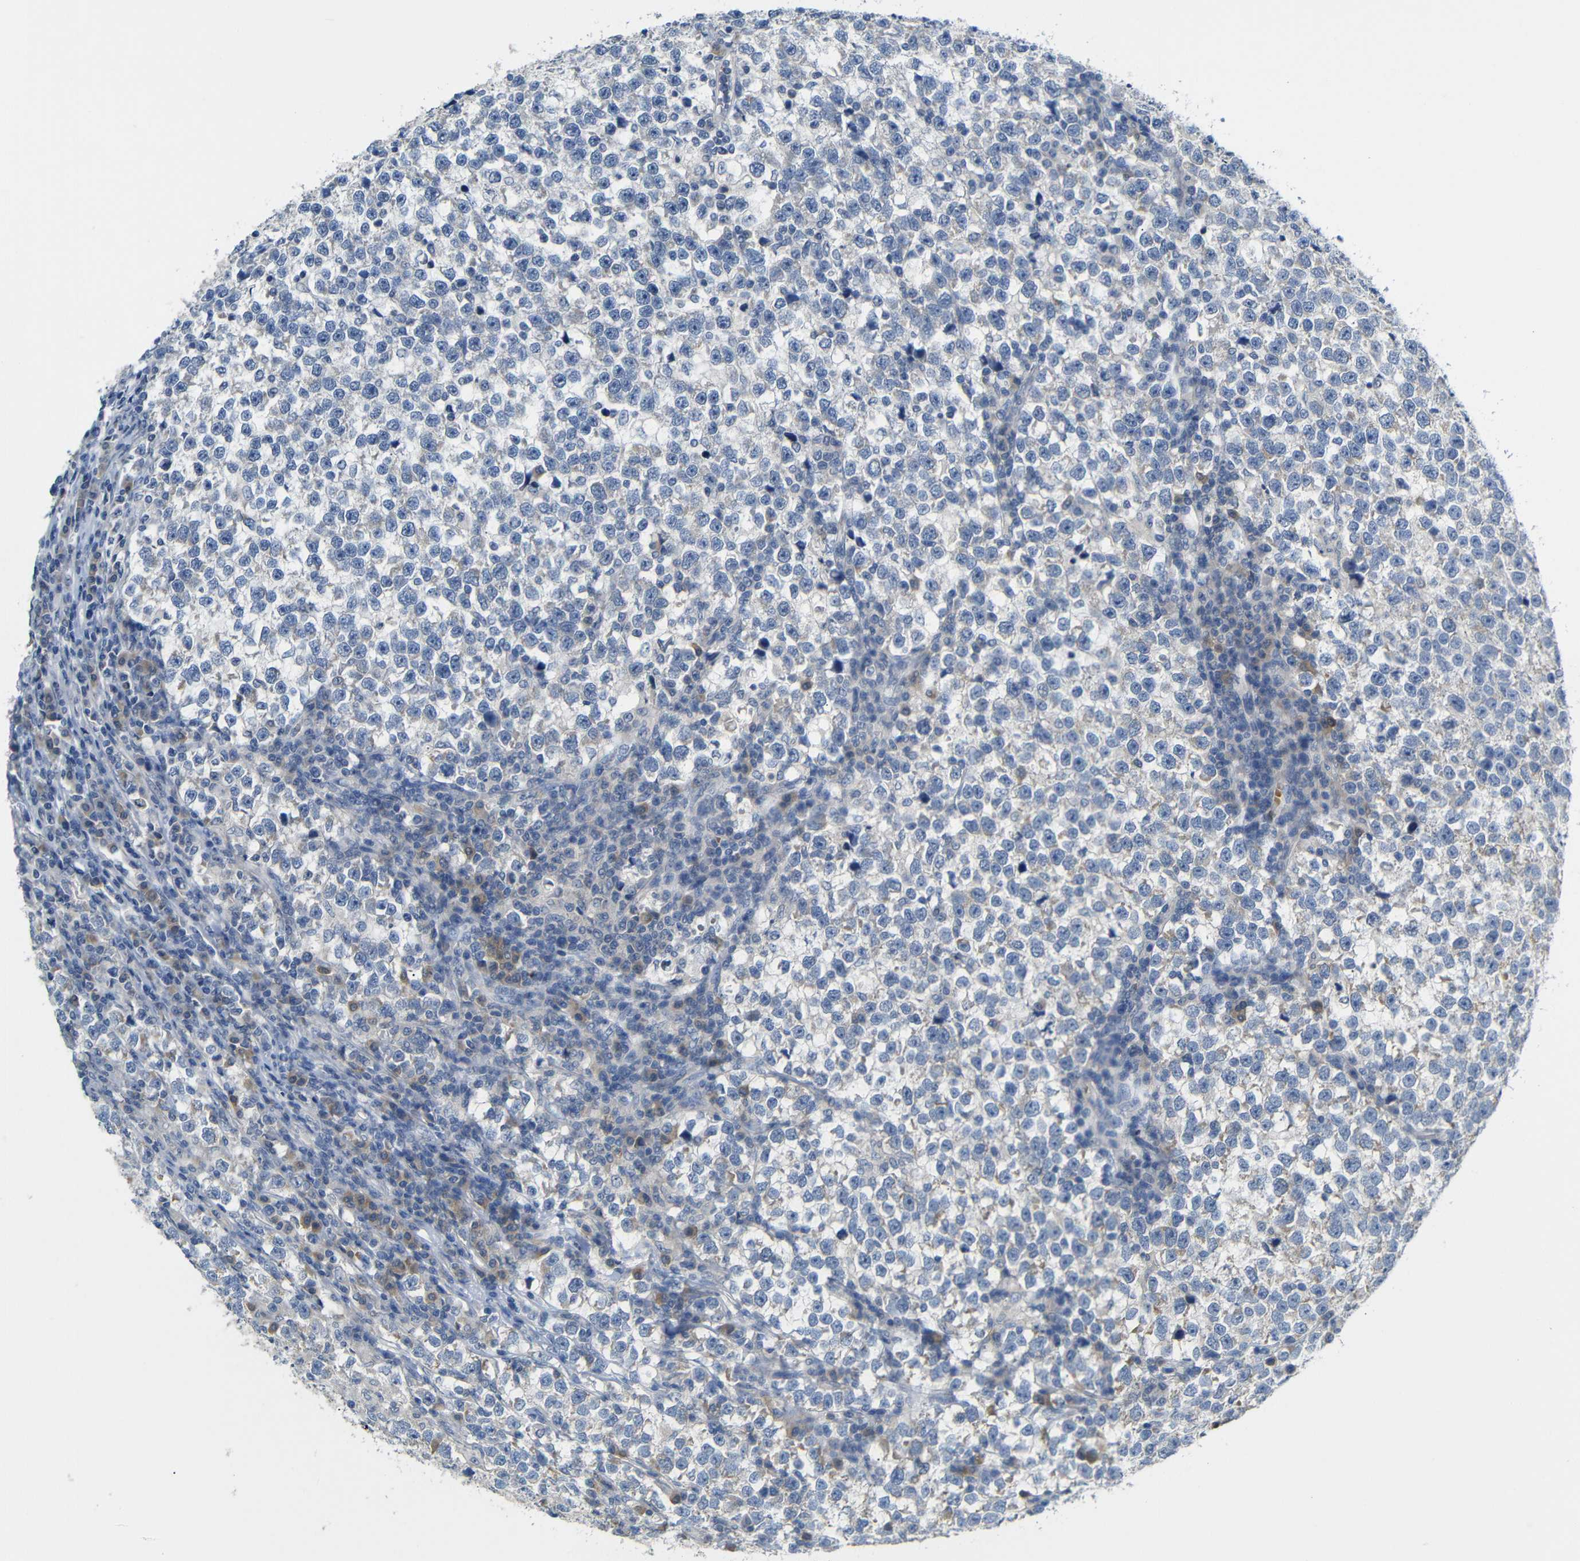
{"staining": {"intensity": "negative", "quantity": "none", "location": "none"}, "tissue": "testis cancer", "cell_type": "Tumor cells", "image_type": "cancer", "snomed": [{"axis": "morphology", "description": "Normal tissue, NOS"}, {"axis": "morphology", "description": "Seminoma, NOS"}, {"axis": "topography", "description": "Testis"}], "caption": "This is an immunohistochemistry (IHC) histopathology image of human testis seminoma. There is no expression in tumor cells.", "gene": "TBC1D32", "patient": {"sex": "male", "age": 43}}